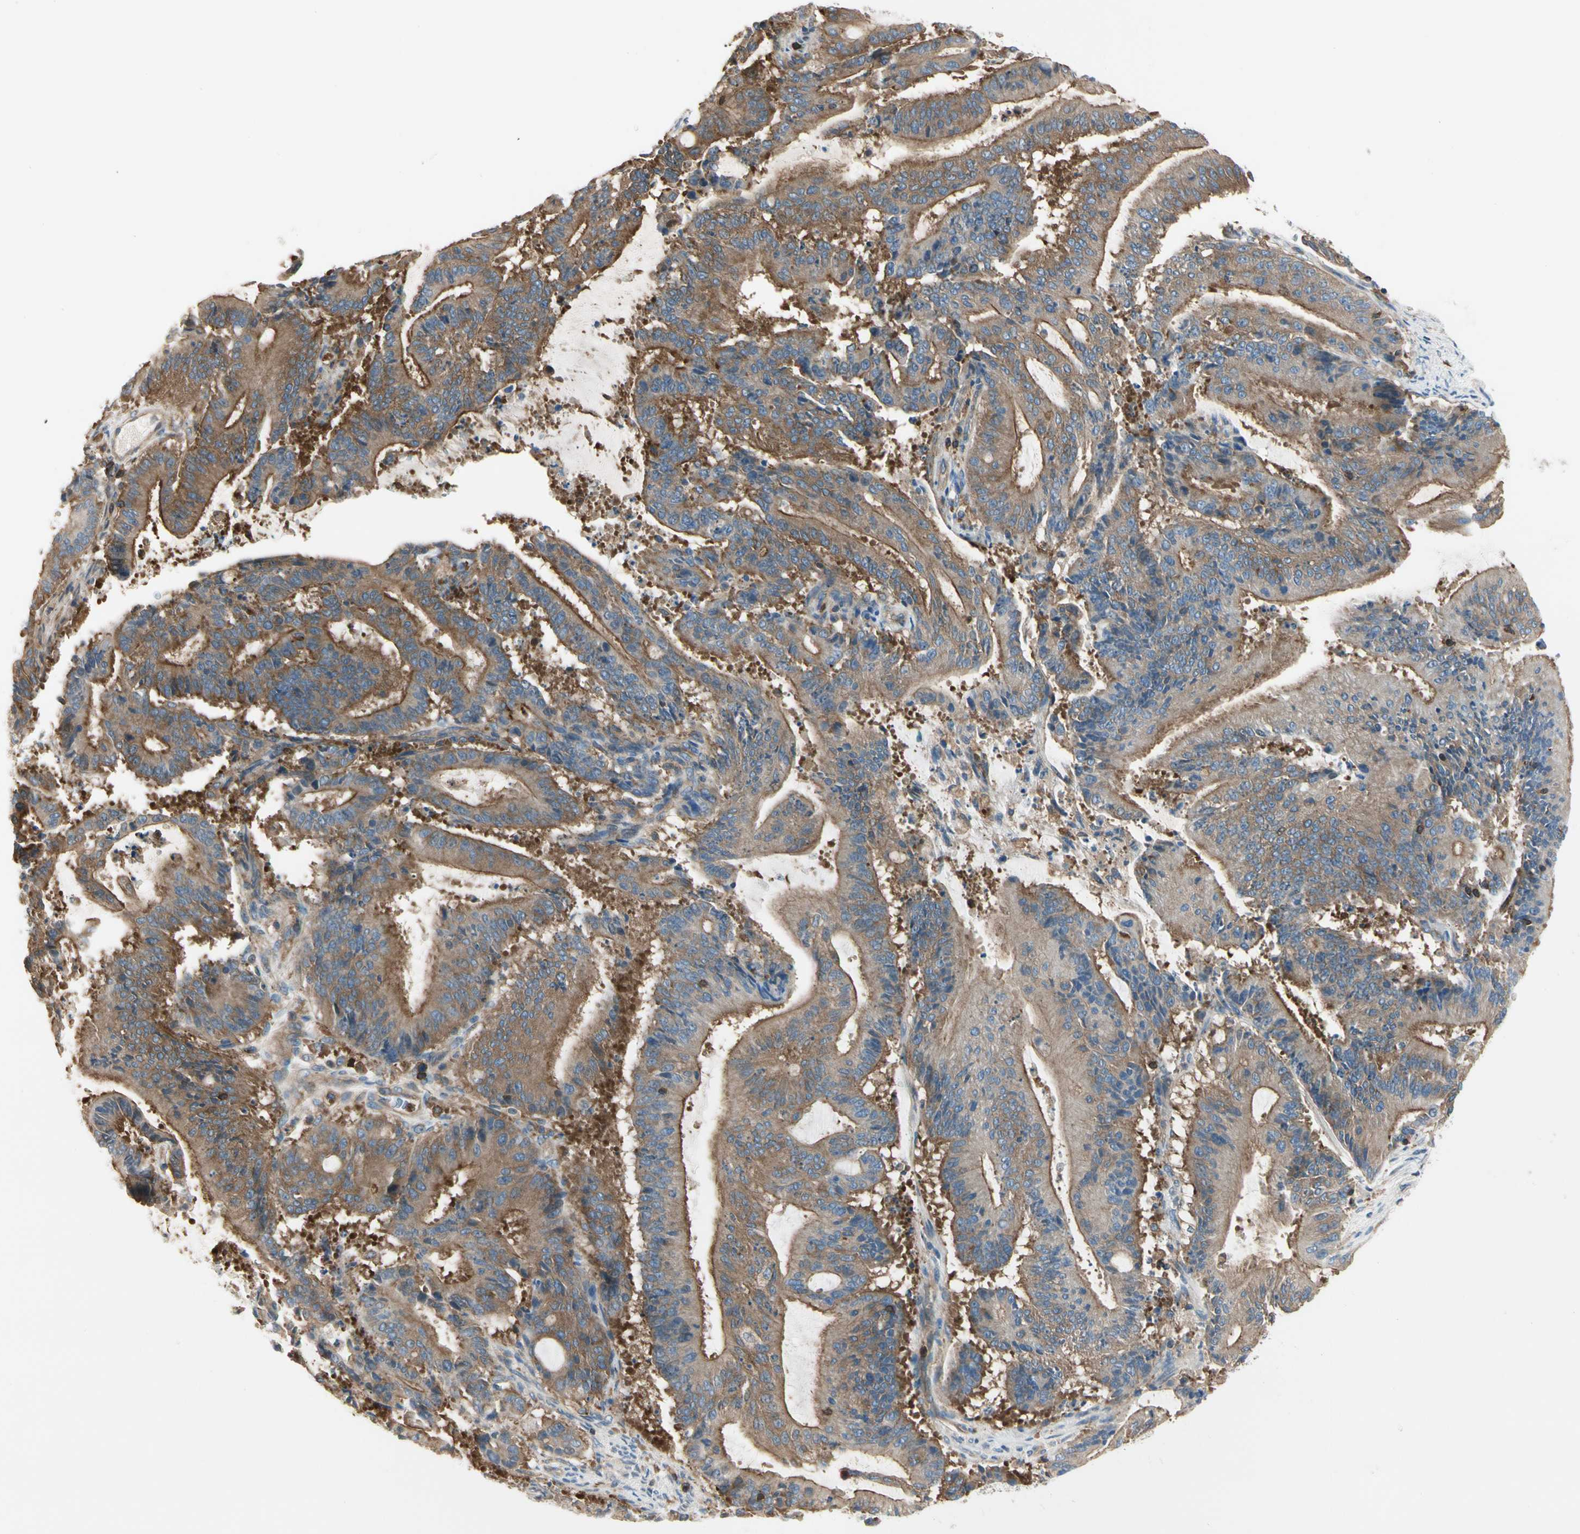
{"staining": {"intensity": "moderate", "quantity": ">75%", "location": "cytoplasmic/membranous"}, "tissue": "liver cancer", "cell_type": "Tumor cells", "image_type": "cancer", "snomed": [{"axis": "morphology", "description": "Cholangiocarcinoma"}, {"axis": "topography", "description": "Liver"}], "caption": "Immunohistochemistry (IHC) image of neoplastic tissue: human liver cancer stained using IHC demonstrates medium levels of moderate protein expression localized specifically in the cytoplasmic/membranous of tumor cells, appearing as a cytoplasmic/membranous brown color.", "gene": "CAPZA2", "patient": {"sex": "female", "age": 73}}